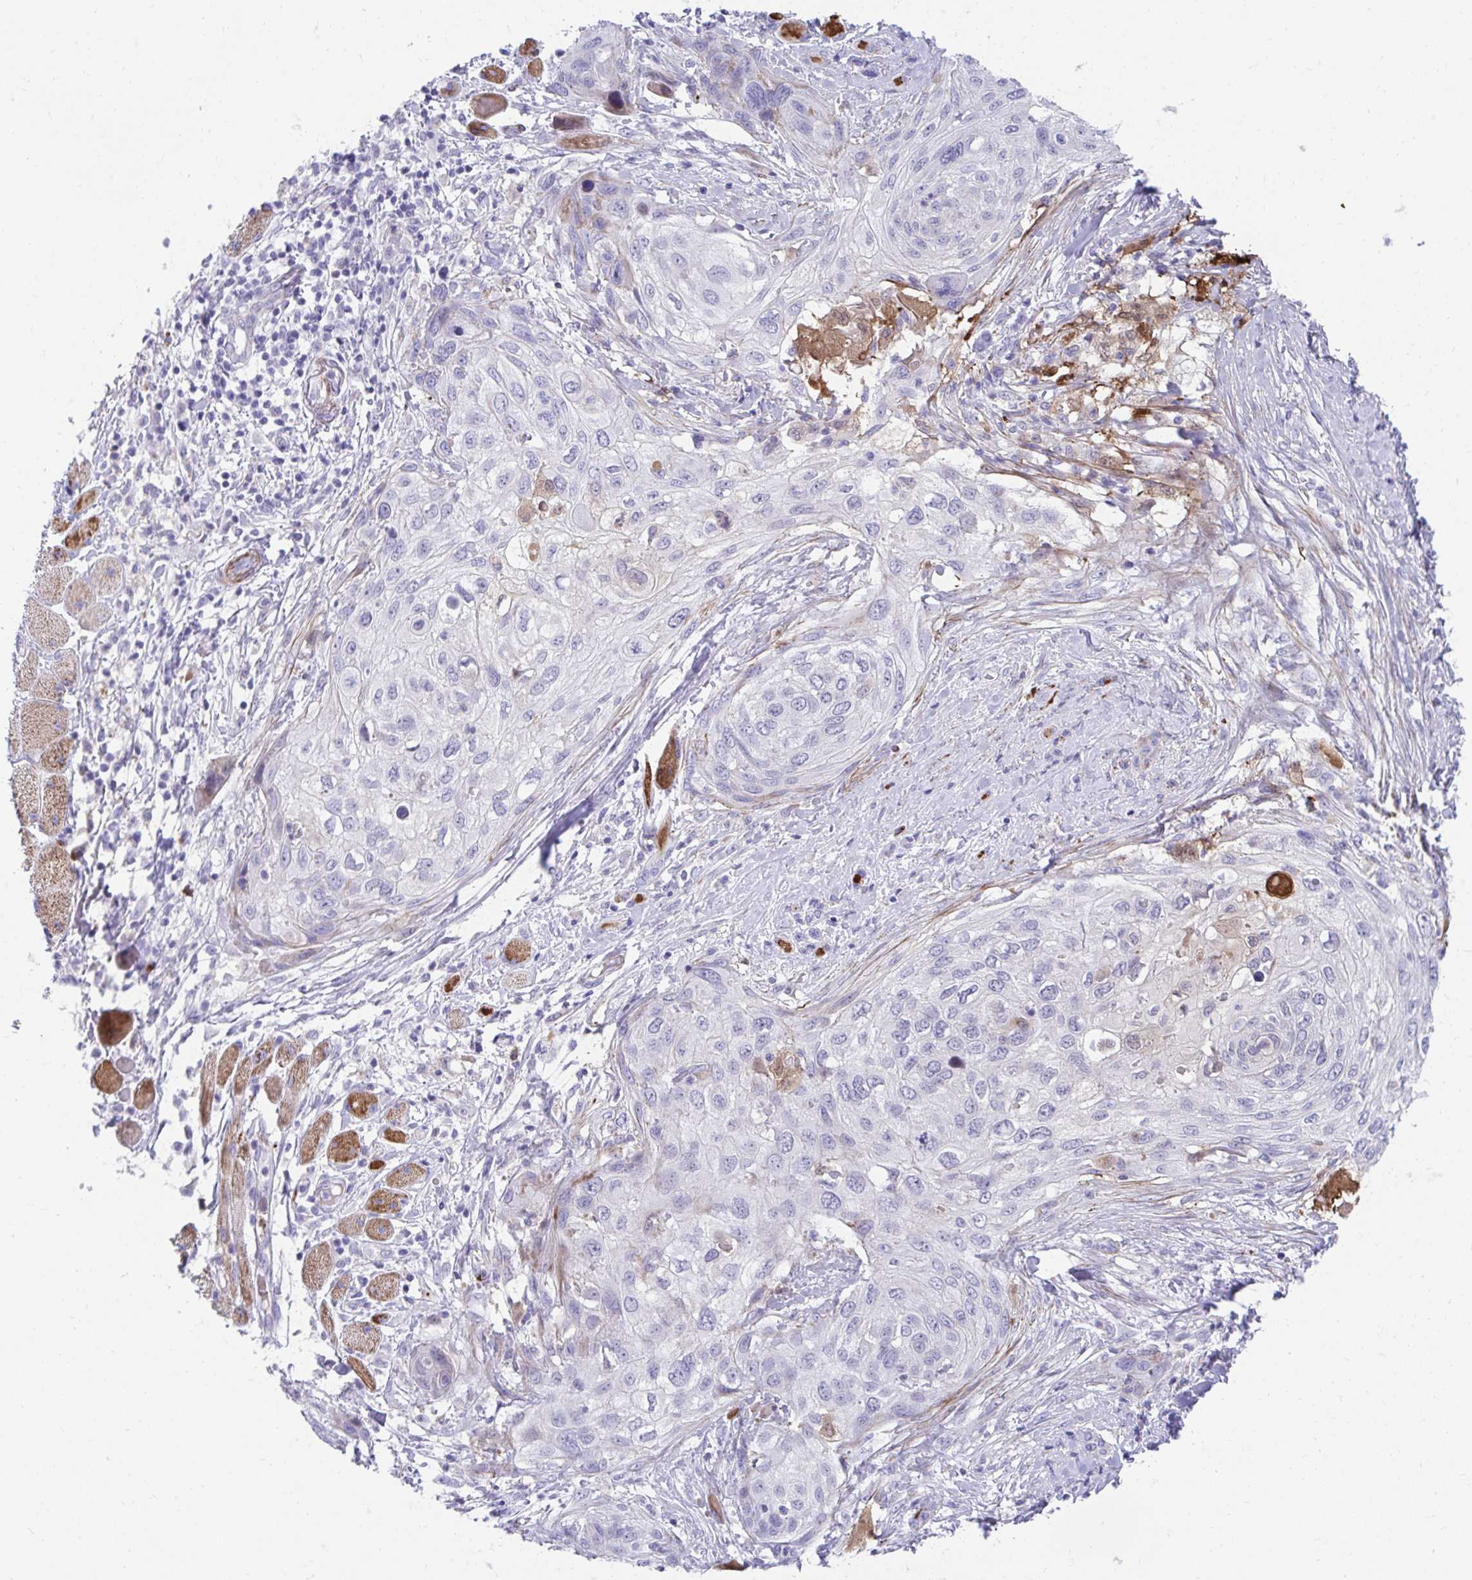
{"staining": {"intensity": "negative", "quantity": "none", "location": "none"}, "tissue": "skin cancer", "cell_type": "Tumor cells", "image_type": "cancer", "snomed": [{"axis": "morphology", "description": "Squamous cell carcinoma, NOS"}, {"axis": "topography", "description": "Skin"}], "caption": "There is no significant expression in tumor cells of squamous cell carcinoma (skin).", "gene": "CSTB", "patient": {"sex": "female", "age": 87}}